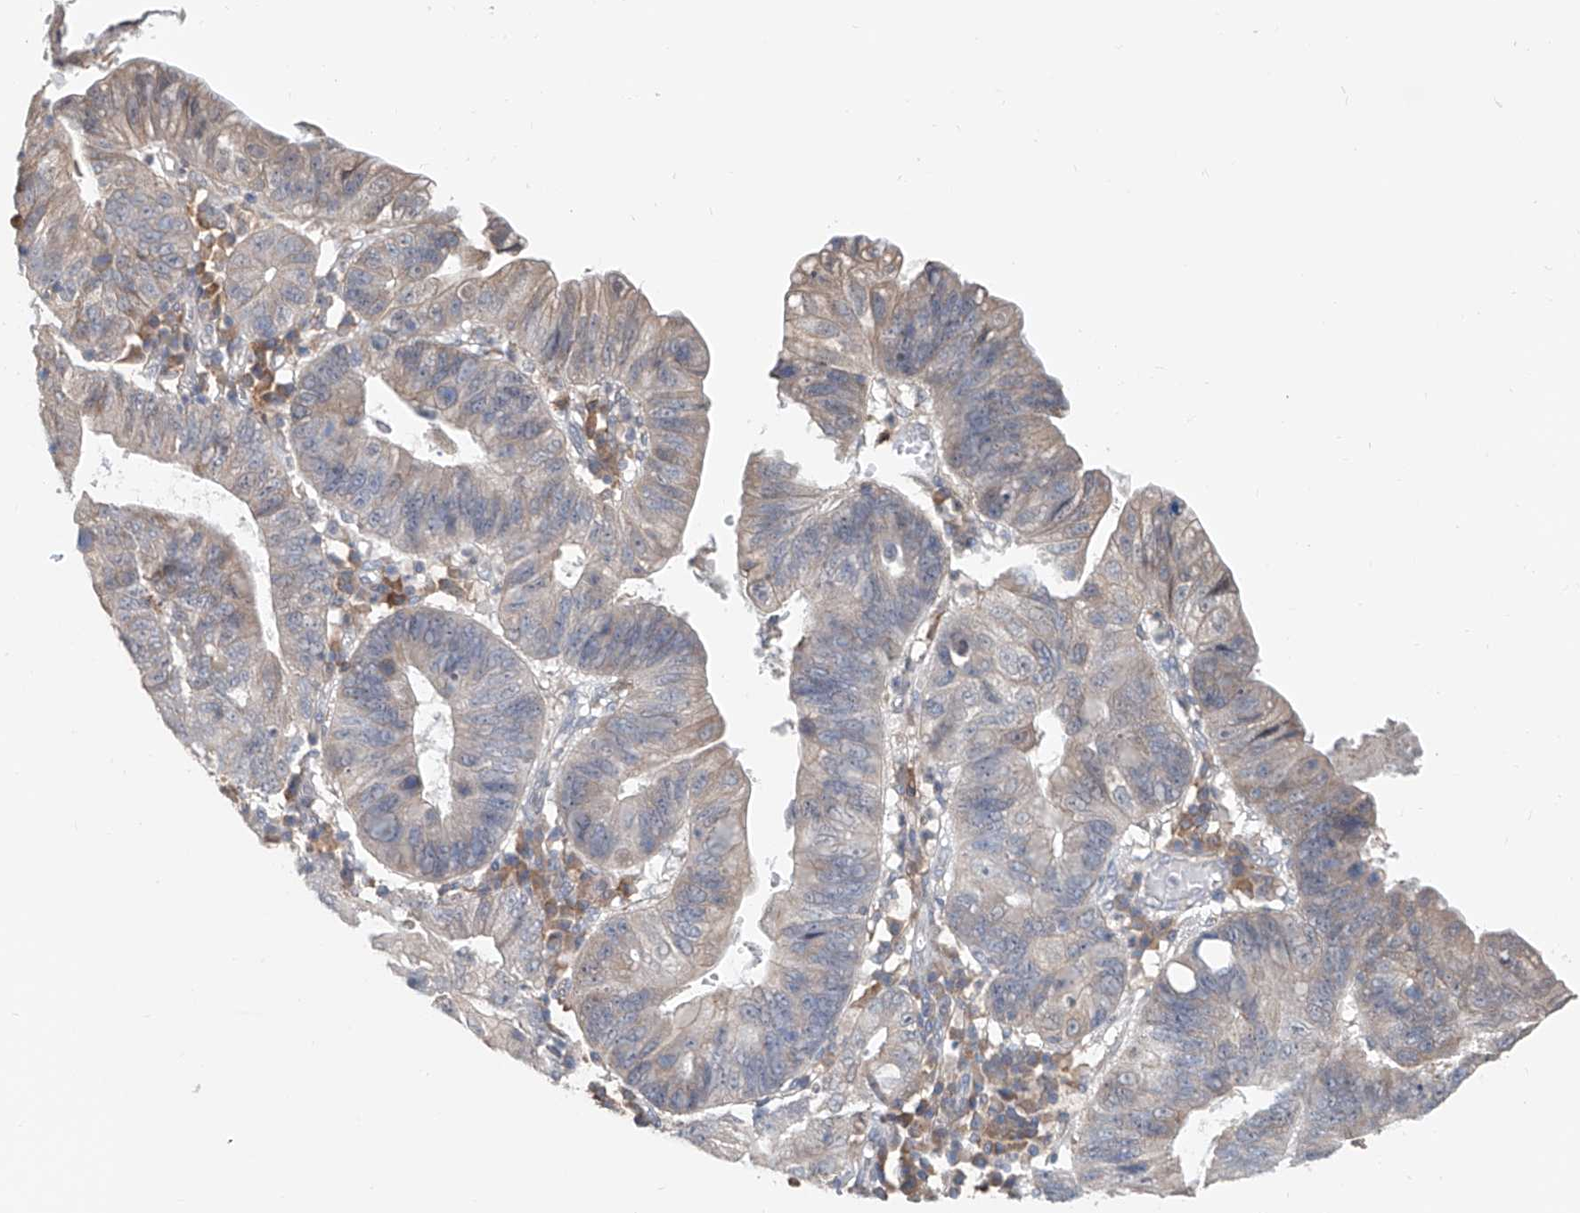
{"staining": {"intensity": "negative", "quantity": "none", "location": "none"}, "tissue": "stomach cancer", "cell_type": "Tumor cells", "image_type": "cancer", "snomed": [{"axis": "morphology", "description": "Adenocarcinoma, NOS"}, {"axis": "topography", "description": "Stomach"}], "caption": "Tumor cells are negative for brown protein staining in stomach adenocarcinoma. (Immunohistochemistry, brightfield microscopy, high magnification).", "gene": "KCNK10", "patient": {"sex": "male", "age": 59}}